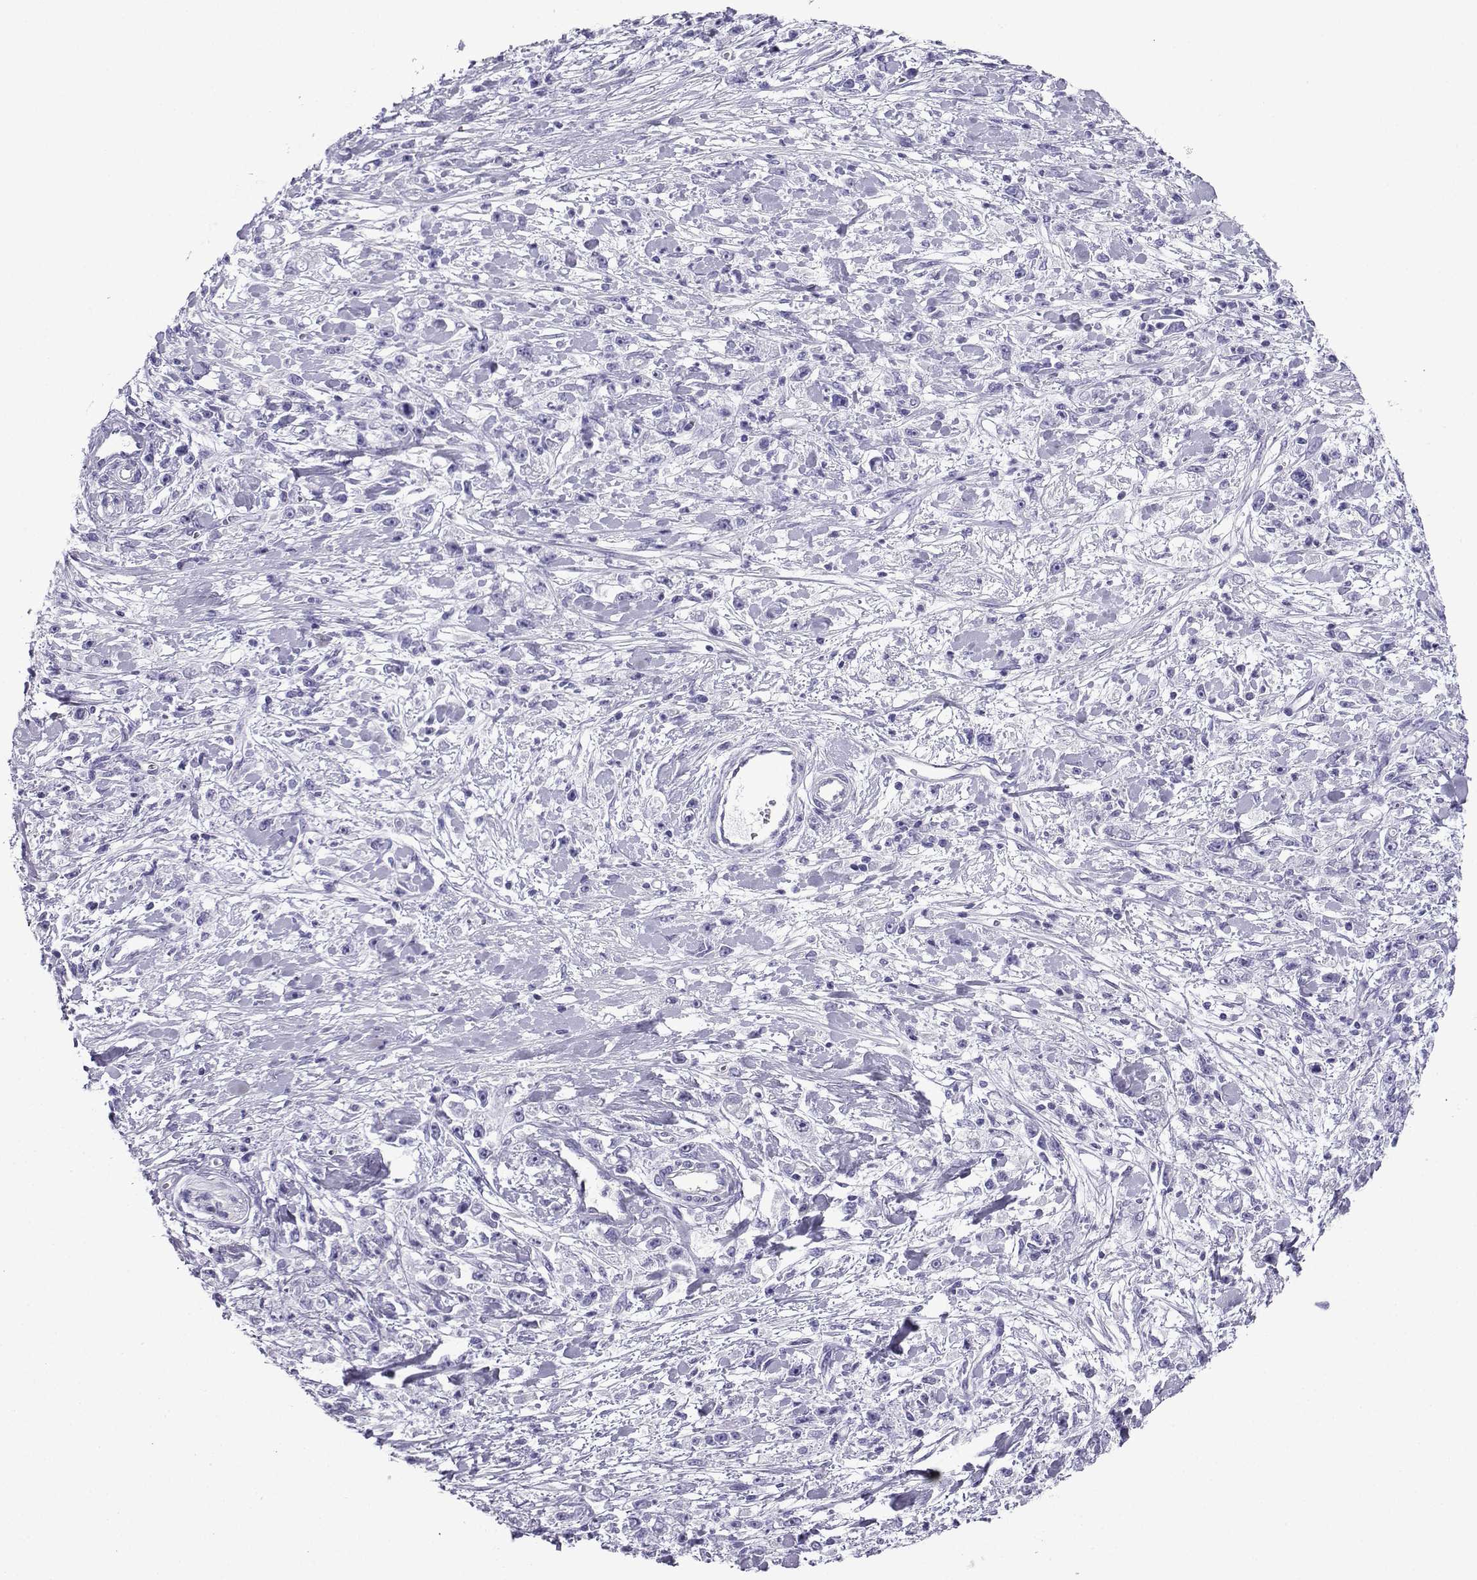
{"staining": {"intensity": "negative", "quantity": "none", "location": "none"}, "tissue": "stomach cancer", "cell_type": "Tumor cells", "image_type": "cancer", "snomed": [{"axis": "morphology", "description": "Adenocarcinoma, NOS"}, {"axis": "topography", "description": "Stomach"}], "caption": "DAB (3,3'-diaminobenzidine) immunohistochemical staining of stomach cancer (adenocarcinoma) demonstrates no significant positivity in tumor cells.", "gene": "CD109", "patient": {"sex": "female", "age": 59}}